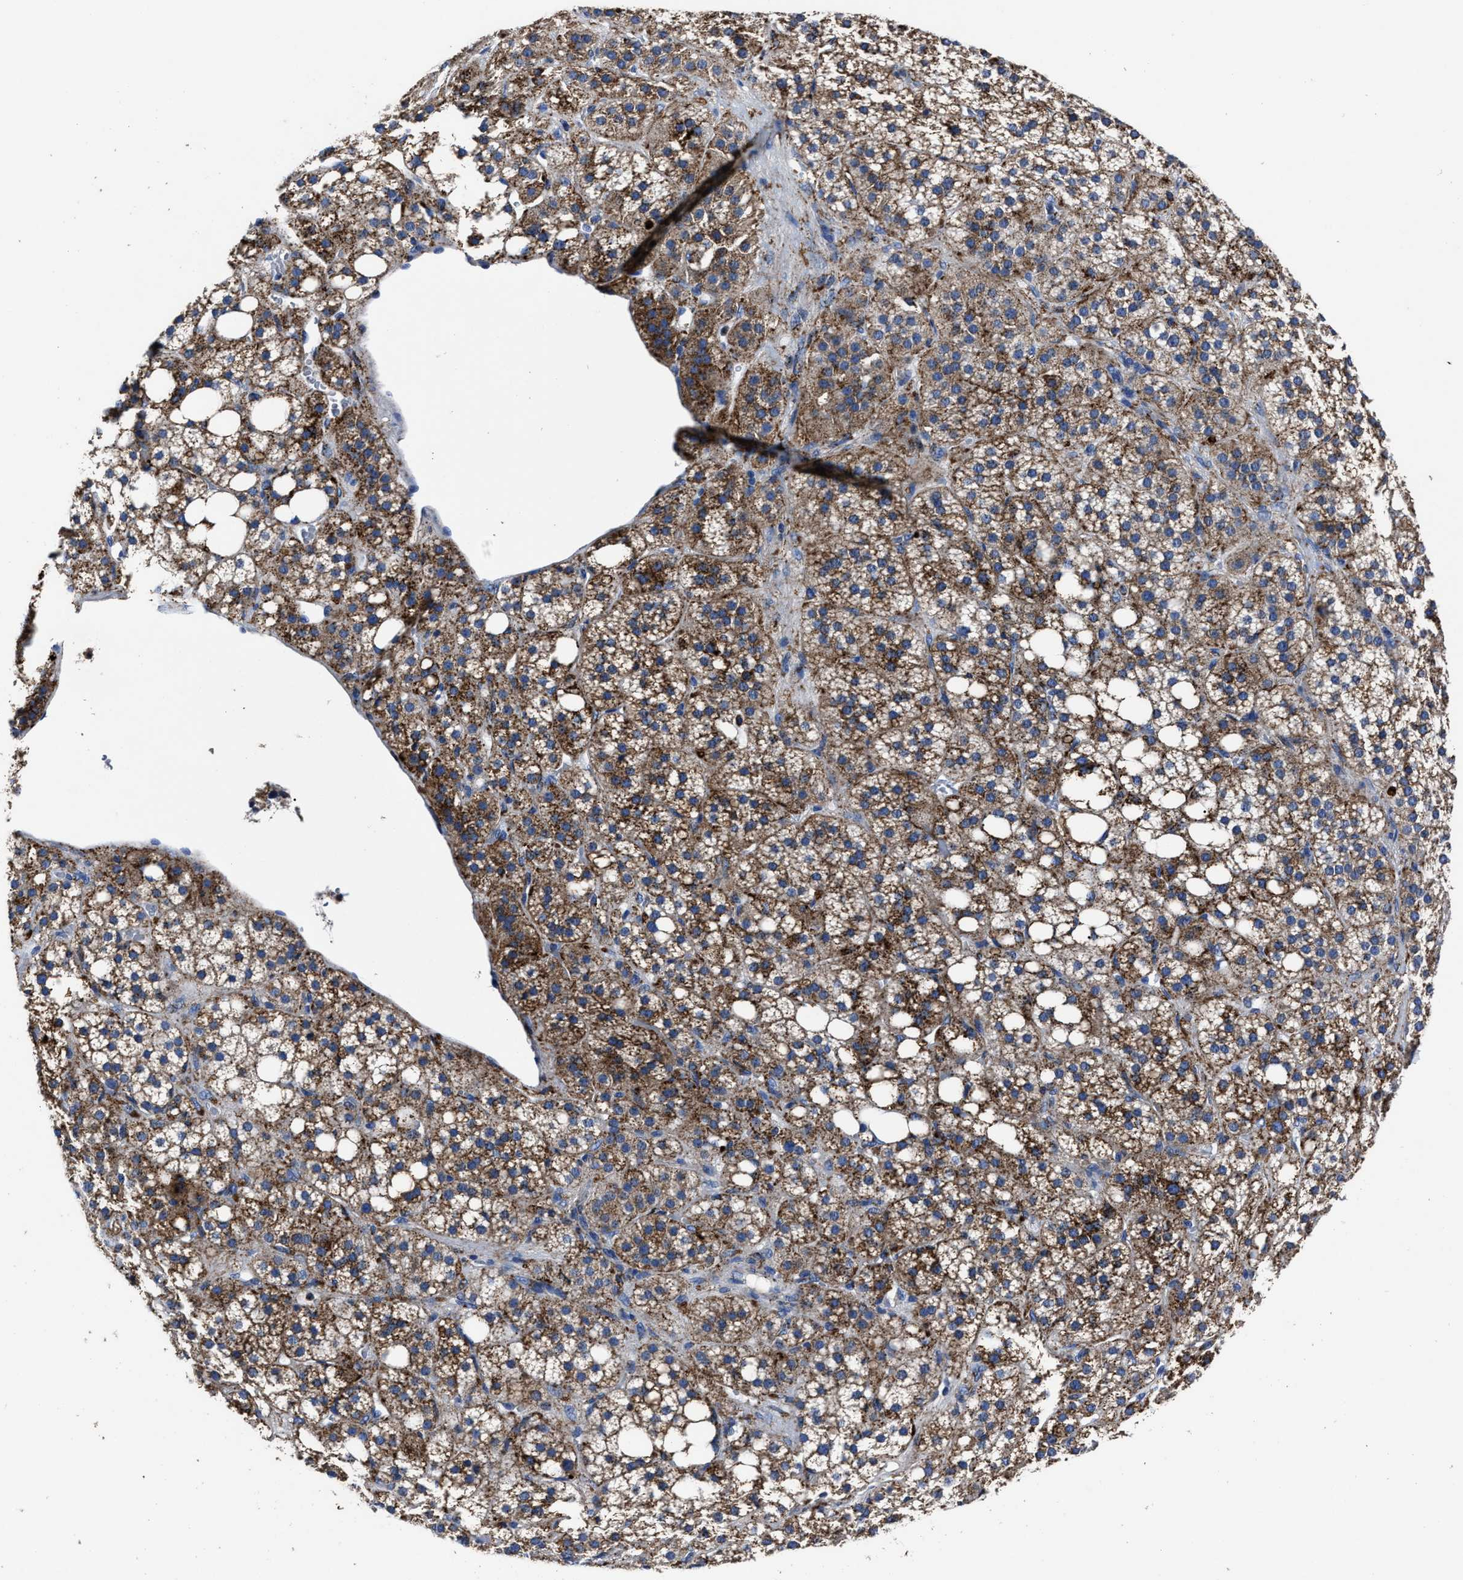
{"staining": {"intensity": "strong", "quantity": ">75%", "location": "cytoplasmic/membranous"}, "tissue": "adrenal gland", "cell_type": "Glandular cells", "image_type": "normal", "snomed": [{"axis": "morphology", "description": "Normal tissue, NOS"}, {"axis": "topography", "description": "Adrenal gland"}], "caption": "Immunohistochemical staining of unremarkable human adrenal gland reveals strong cytoplasmic/membranous protein positivity in approximately >75% of glandular cells.", "gene": "LAMTOR4", "patient": {"sex": "female", "age": 59}}